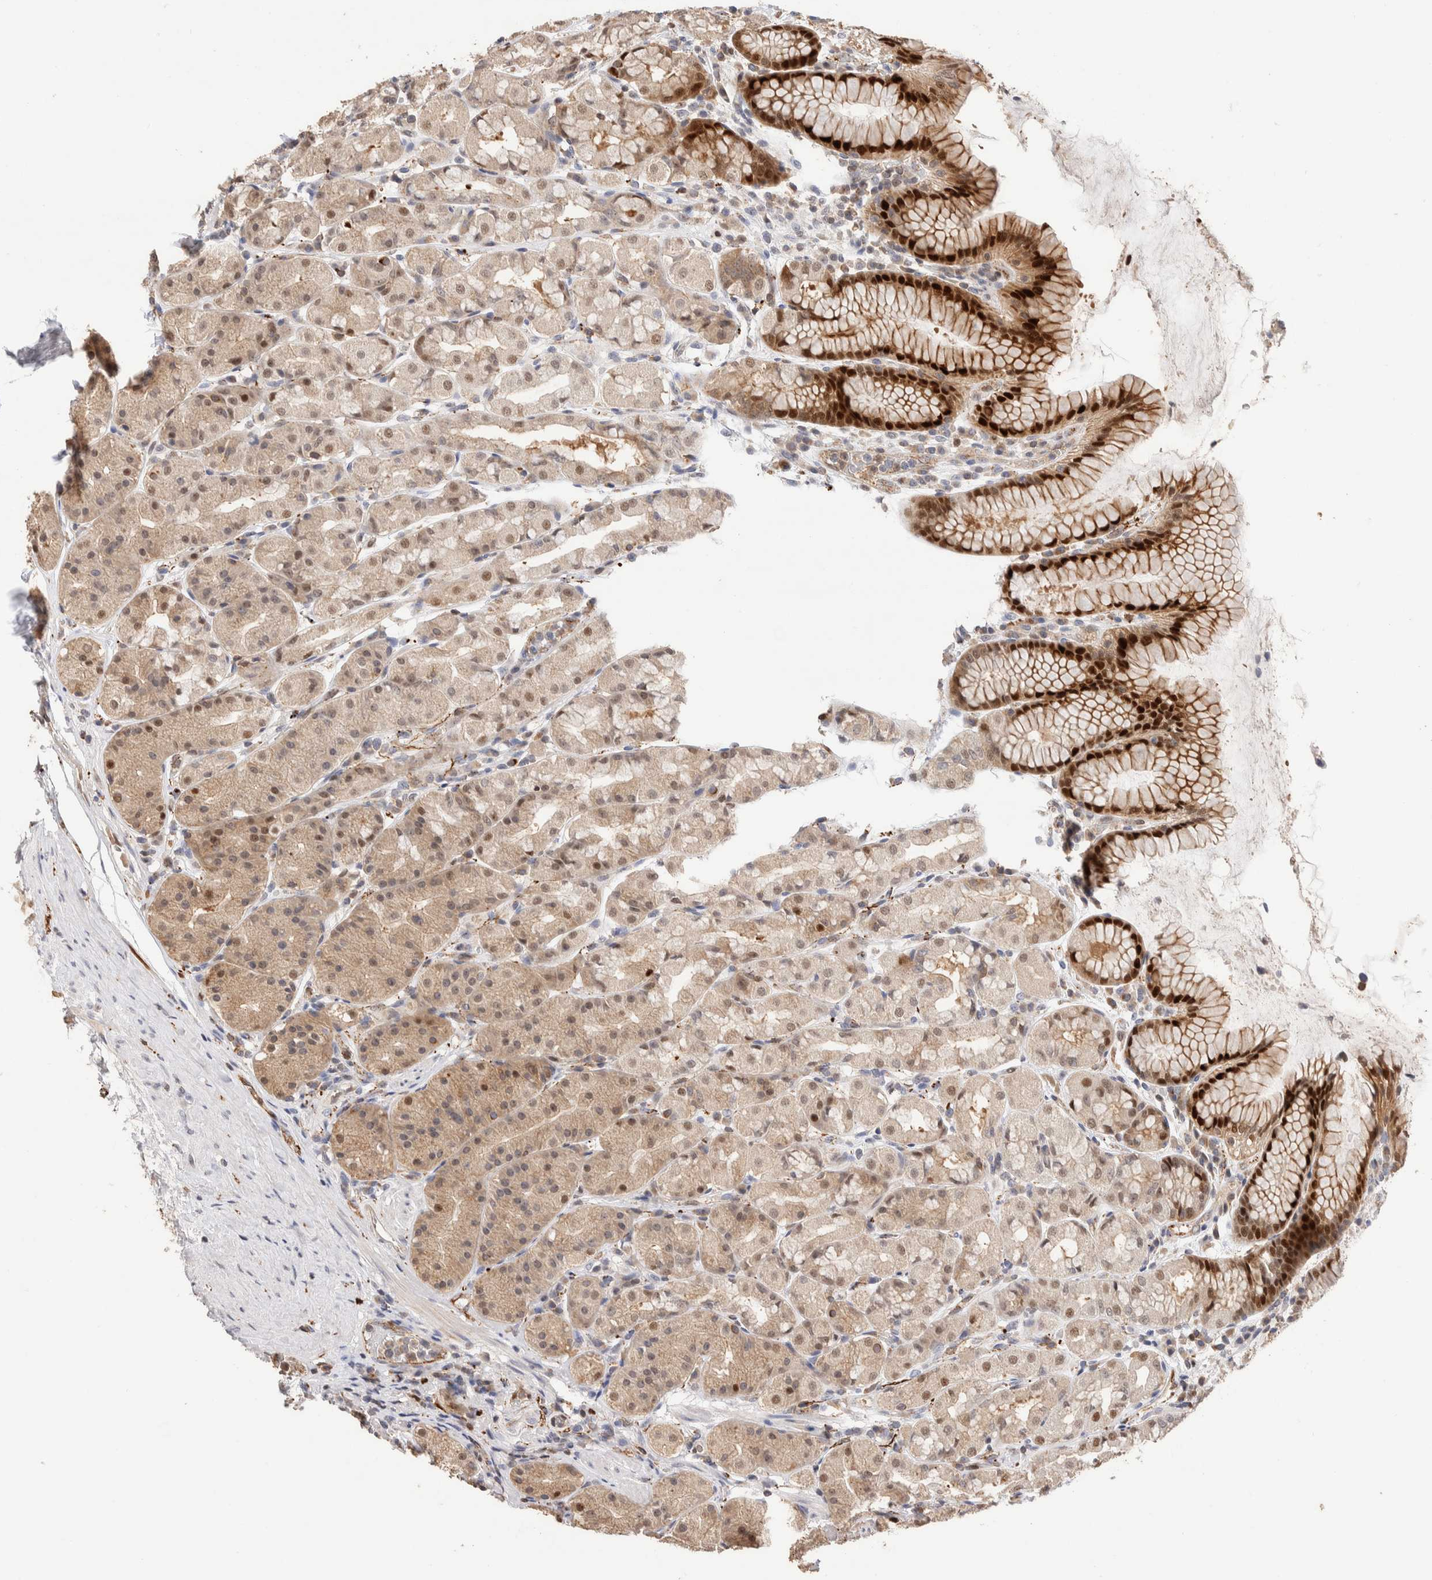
{"staining": {"intensity": "strong", "quantity": "25%-75%", "location": "cytoplasmic/membranous,nuclear"}, "tissue": "stomach", "cell_type": "Glandular cells", "image_type": "normal", "snomed": [{"axis": "morphology", "description": "Normal tissue, NOS"}, {"axis": "topography", "description": "Stomach, lower"}], "caption": "Immunohistochemical staining of benign stomach displays high levels of strong cytoplasmic/membranous,nuclear staining in about 25%-75% of glandular cells. (DAB IHC with brightfield microscopy, high magnification).", "gene": "NSMAF", "patient": {"sex": "female", "age": 56}}